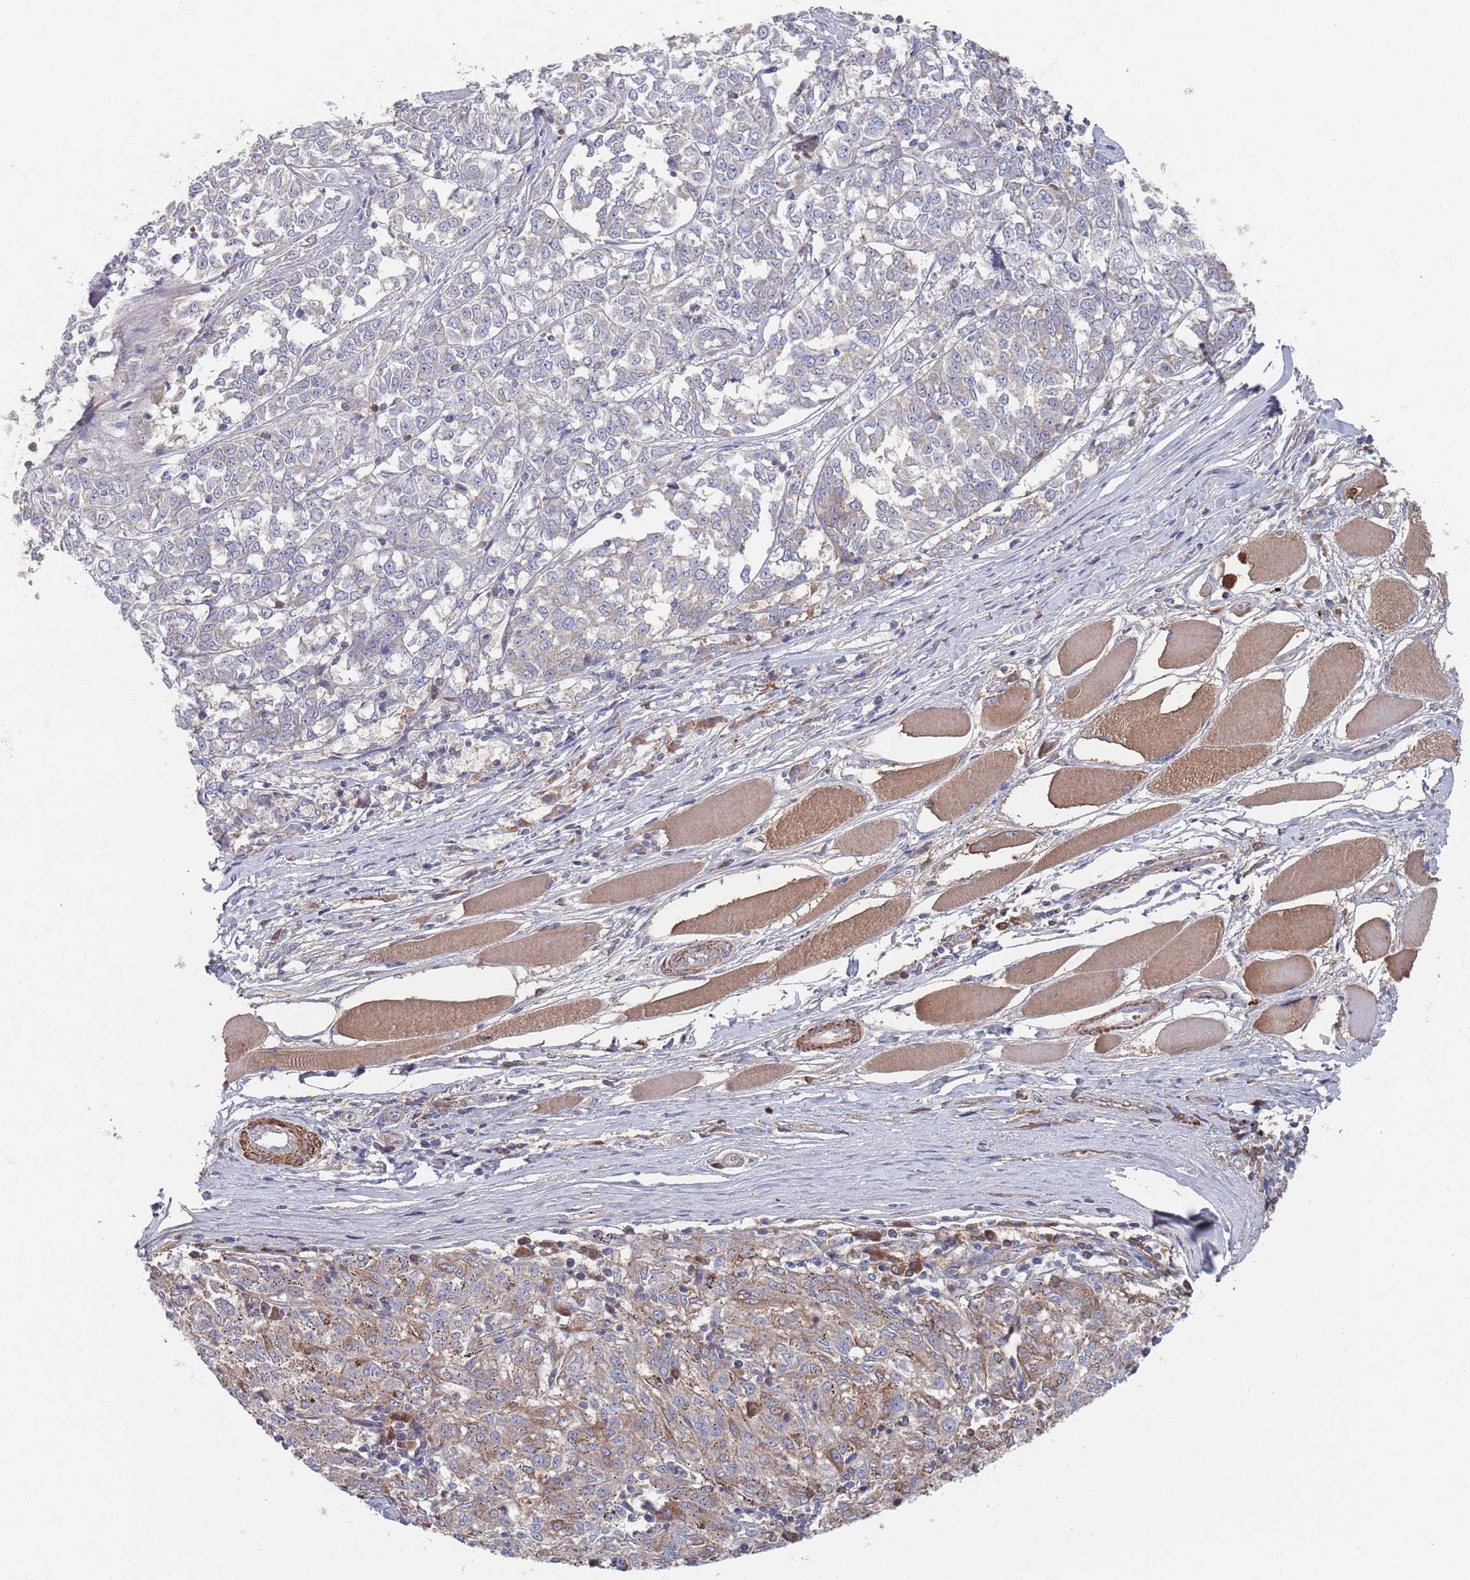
{"staining": {"intensity": "moderate", "quantity": "<25%", "location": "cytoplasmic/membranous"}, "tissue": "melanoma", "cell_type": "Tumor cells", "image_type": "cancer", "snomed": [{"axis": "morphology", "description": "Malignant melanoma, NOS"}, {"axis": "topography", "description": "Skin"}], "caption": "Human malignant melanoma stained for a protein (brown) reveals moderate cytoplasmic/membranous positive positivity in about <25% of tumor cells.", "gene": "PLEKHA4", "patient": {"sex": "female", "age": 72}}